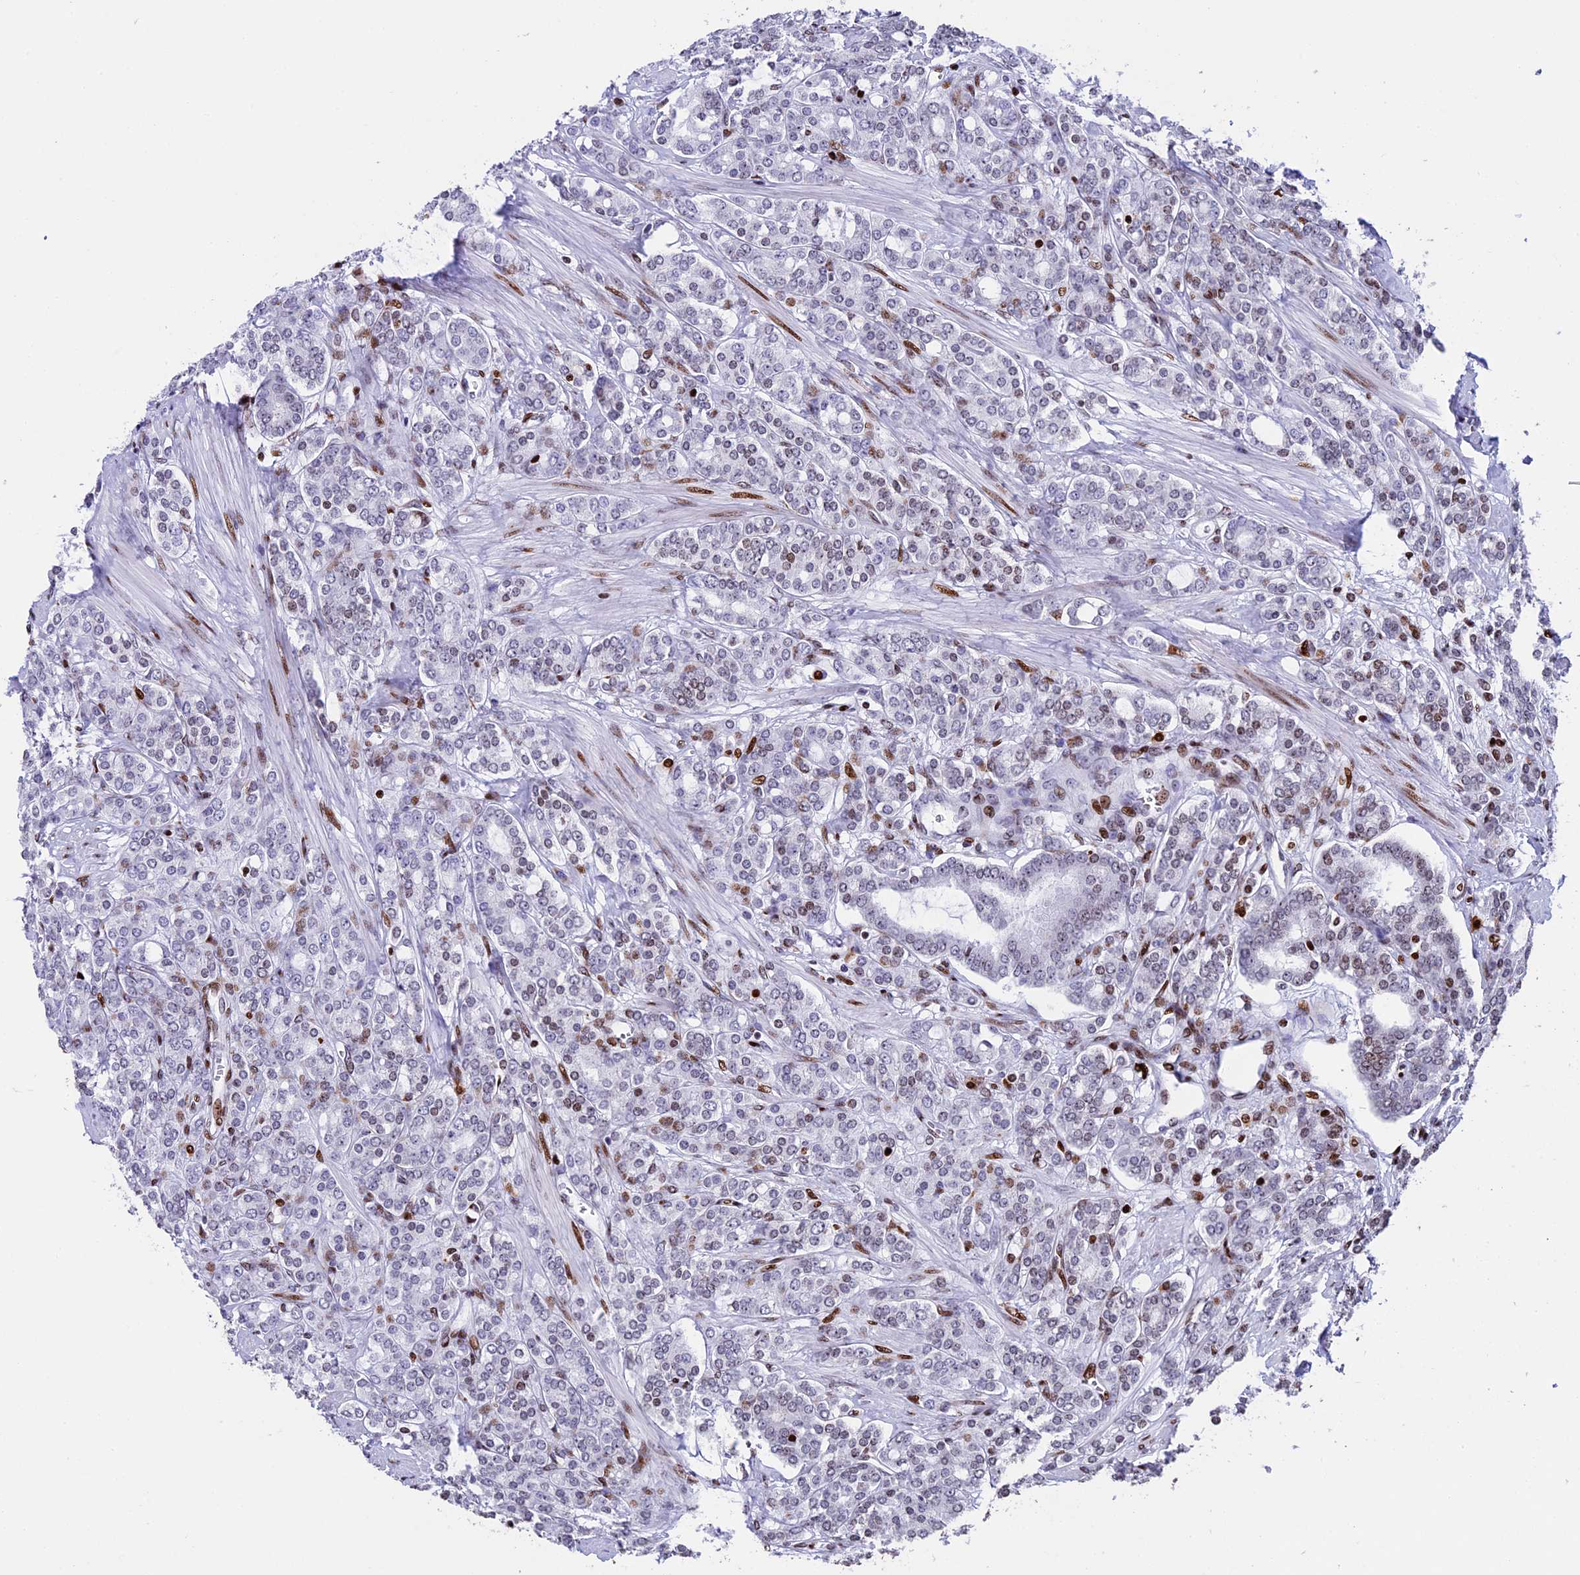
{"staining": {"intensity": "moderate", "quantity": "<25%", "location": "nuclear"}, "tissue": "prostate cancer", "cell_type": "Tumor cells", "image_type": "cancer", "snomed": [{"axis": "morphology", "description": "Adenocarcinoma, High grade"}, {"axis": "topography", "description": "Prostate"}], "caption": "IHC photomicrograph of neoplastic tissue: prostate cancer (adenocarcinoma (high-grade)) stained using immunohistochemistry (IHC) shows low levels of moderate protein expression localized specifically in the nuclear of tumor cells, appearing as a nuclear brown color.", "gene": "BTBD3", "patient": {"sex": "male", "age": 62}}